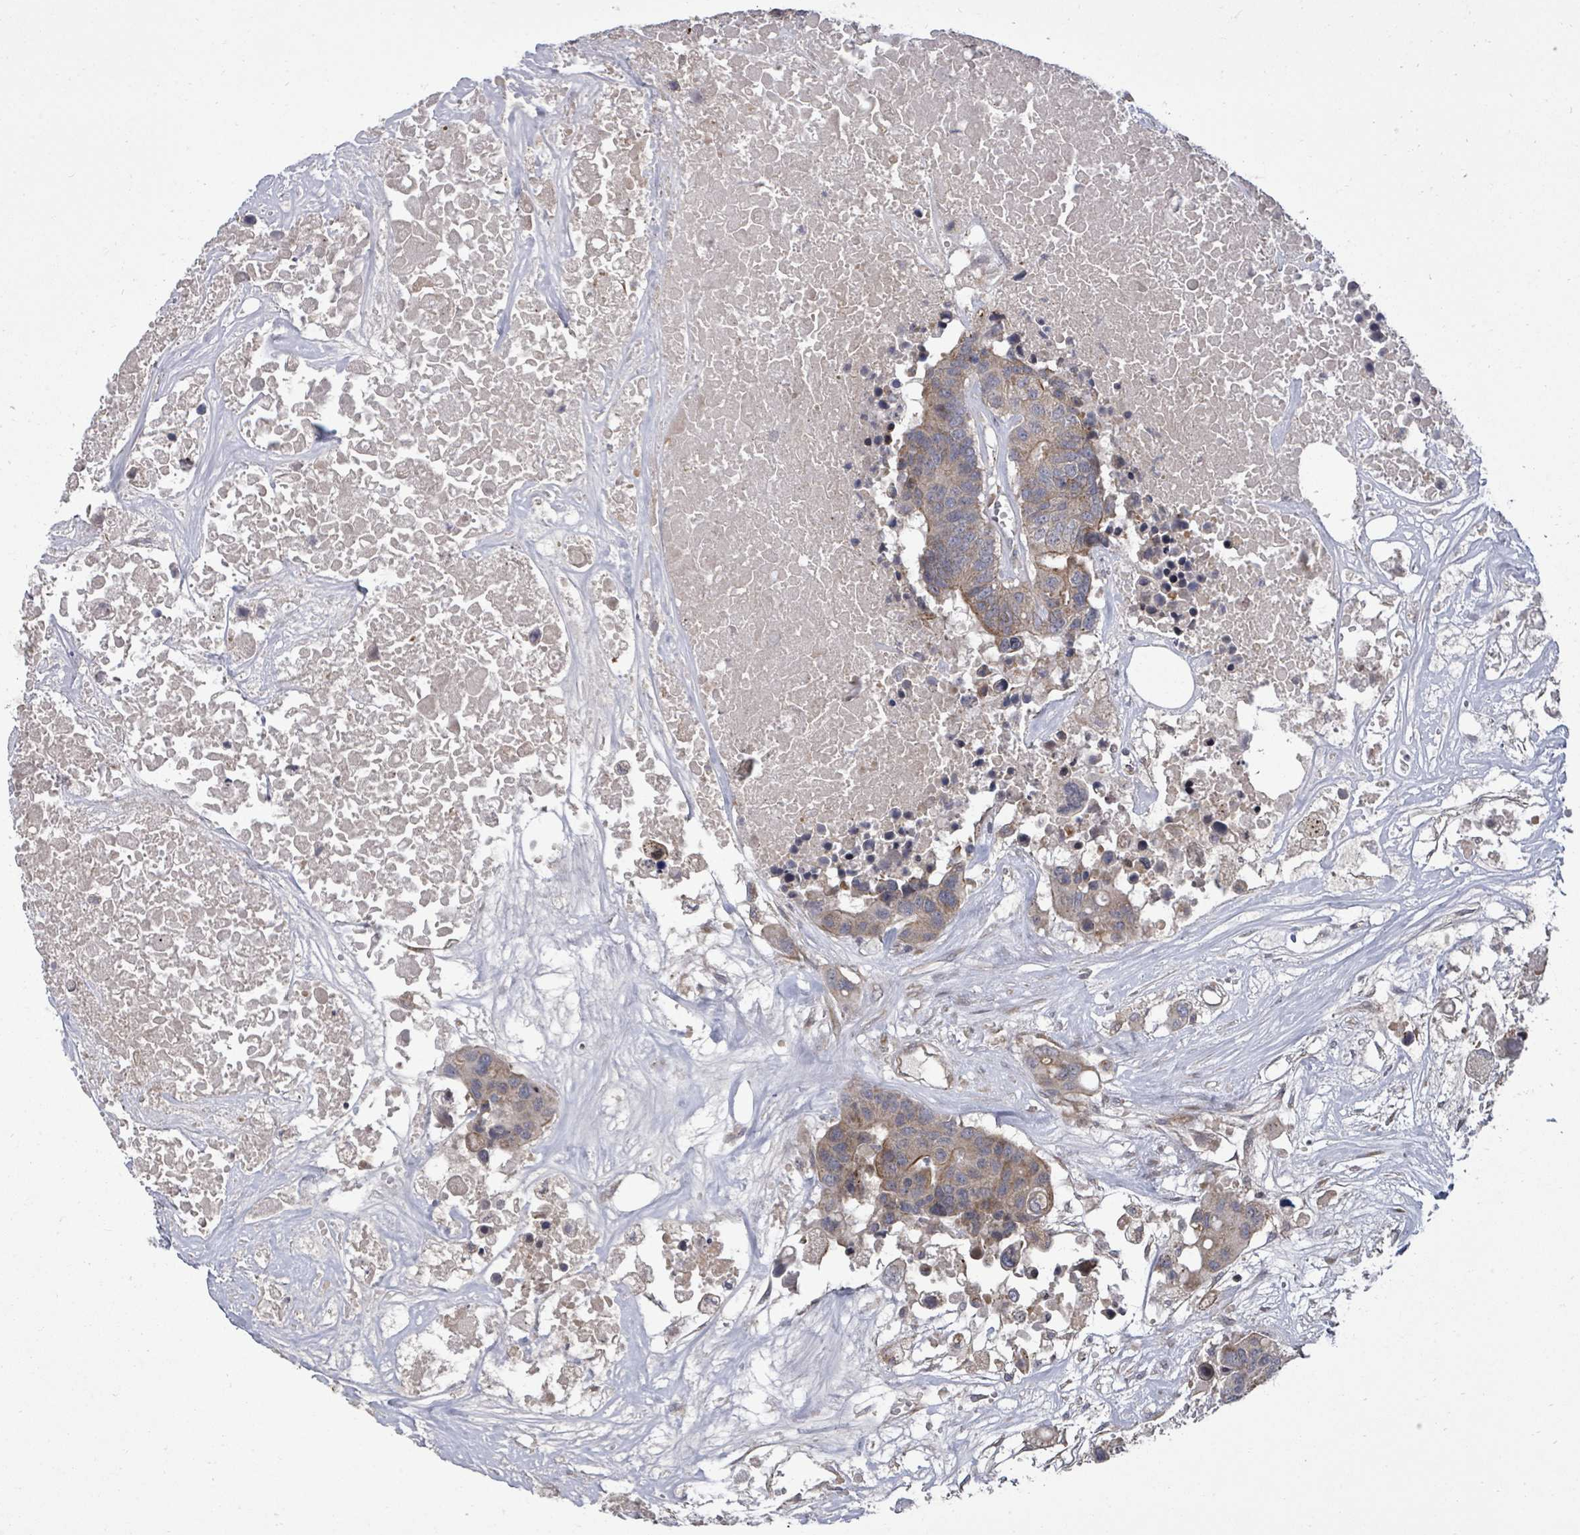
{"staining": {"intensity": "weak", "quantity": "25%-75%", "location": "cytoplasmic/membranous"}, "tissue": "colorectal cancer", "cell_type": "Tumor cells", "image_type": "cancer", "snomed": [{"axis": "morphology", "description": "Adenocarcinoma, NOS"}, {"axis": "topography", "description": "Colon"}], "caption": "About 25%-75% of tumor cells in adenocarcinoma (colorectal) show weak cytoplasmic/membranous protein positivity as visualized by brown immunohistochemical staining.", "gene": "KRTAP27-1", "patient": {"sex": "male", "age": 77}}